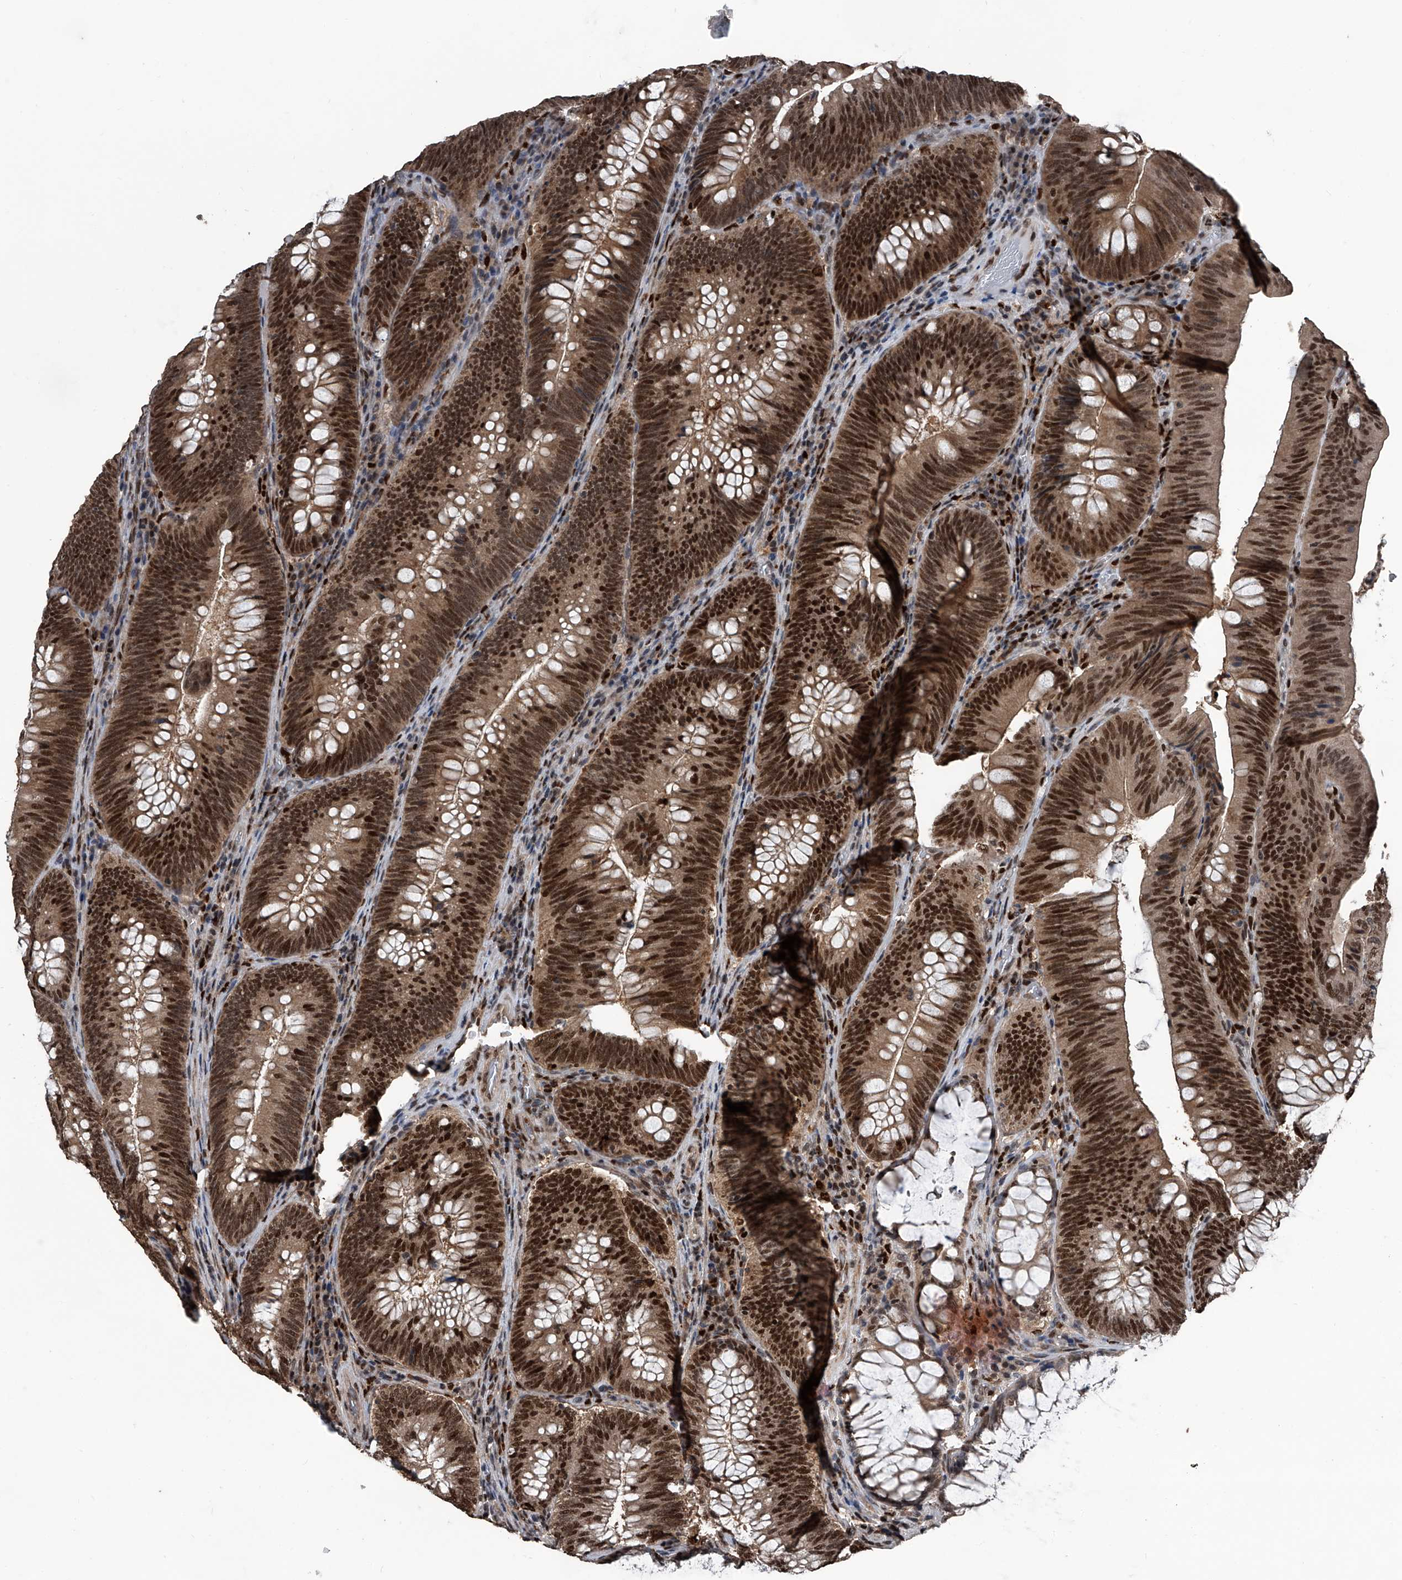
{"staining": {"intensity": "strong", "quantity": ">75%", "location": "nuclear"}, "tissue": "colorectal cancer", "cell_type": "Tumor cells", "image_type": "cancer", "snomed": [{"axis": "morphology", "description": "Normal tissue, NOS"}, {"axis": "topography", "description": "Colon"}], "caption": "Human colorectal cancer stained for a protein (brown) demonstrates strong nuclear positive staining in approximately >75% of tumor cells.", "gene": "FKBP5", "patient": {"sex": "female", "age": 82}}